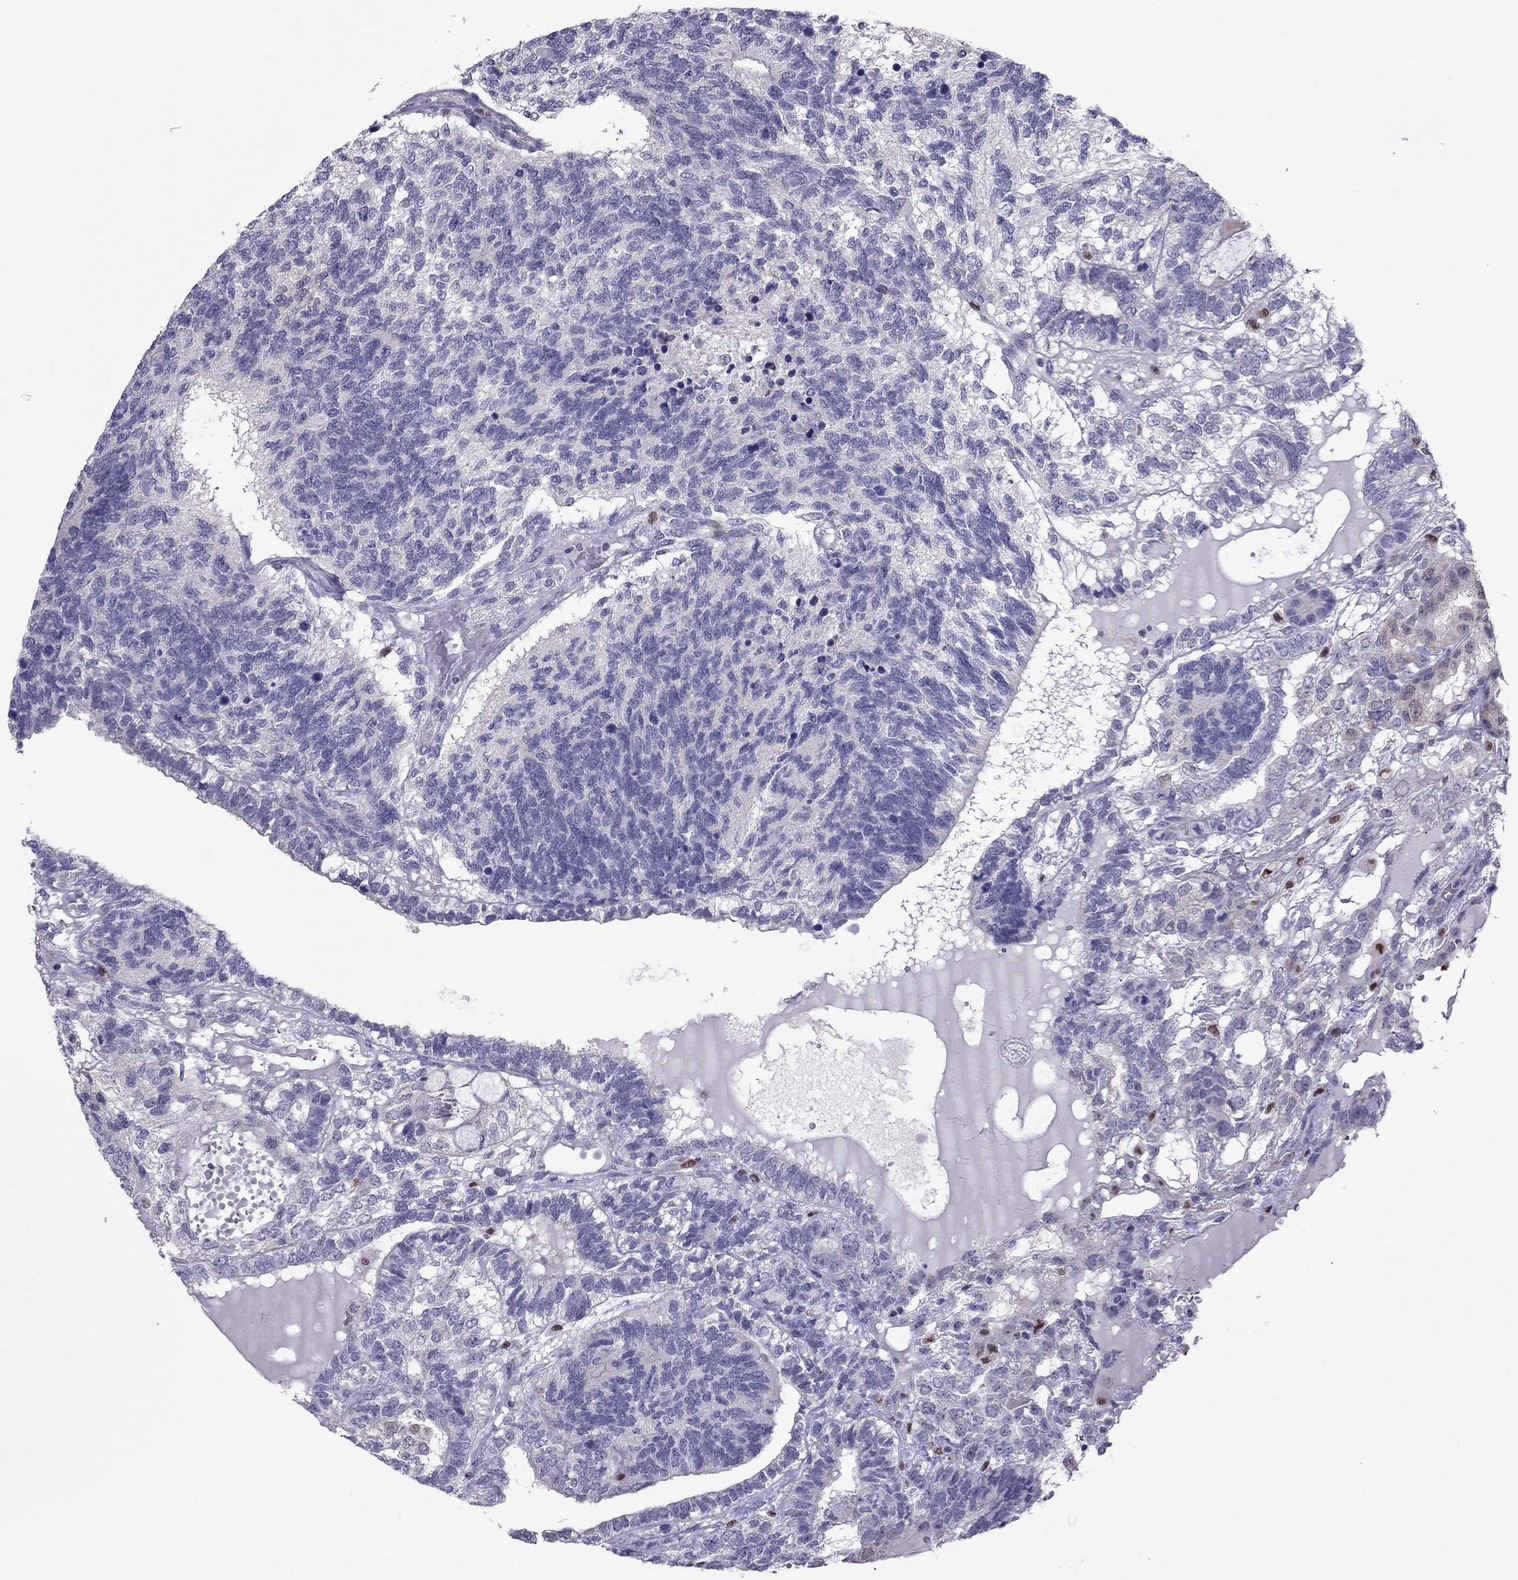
{"staining": {"intensity": "negative", "quantity": "none", "location": "none"}, "tissue": "testis cancer", "cell_type": "Tumor cells", "image_type": "cancer", "snomed": [{"axis": "morphology", "description": "Seminoma, NOS"}, {"axis": "morphology", "description": "Carcinoma, Embryonal, NOS"}, {"axis": "topography", "description": "Testis"}], "caption": "This is an IHC histopathology image of human testis cancer. There is no positivity in tumor cells.", "gene": "SPINT3", "patient": {"sex": "male", "age": 41}}